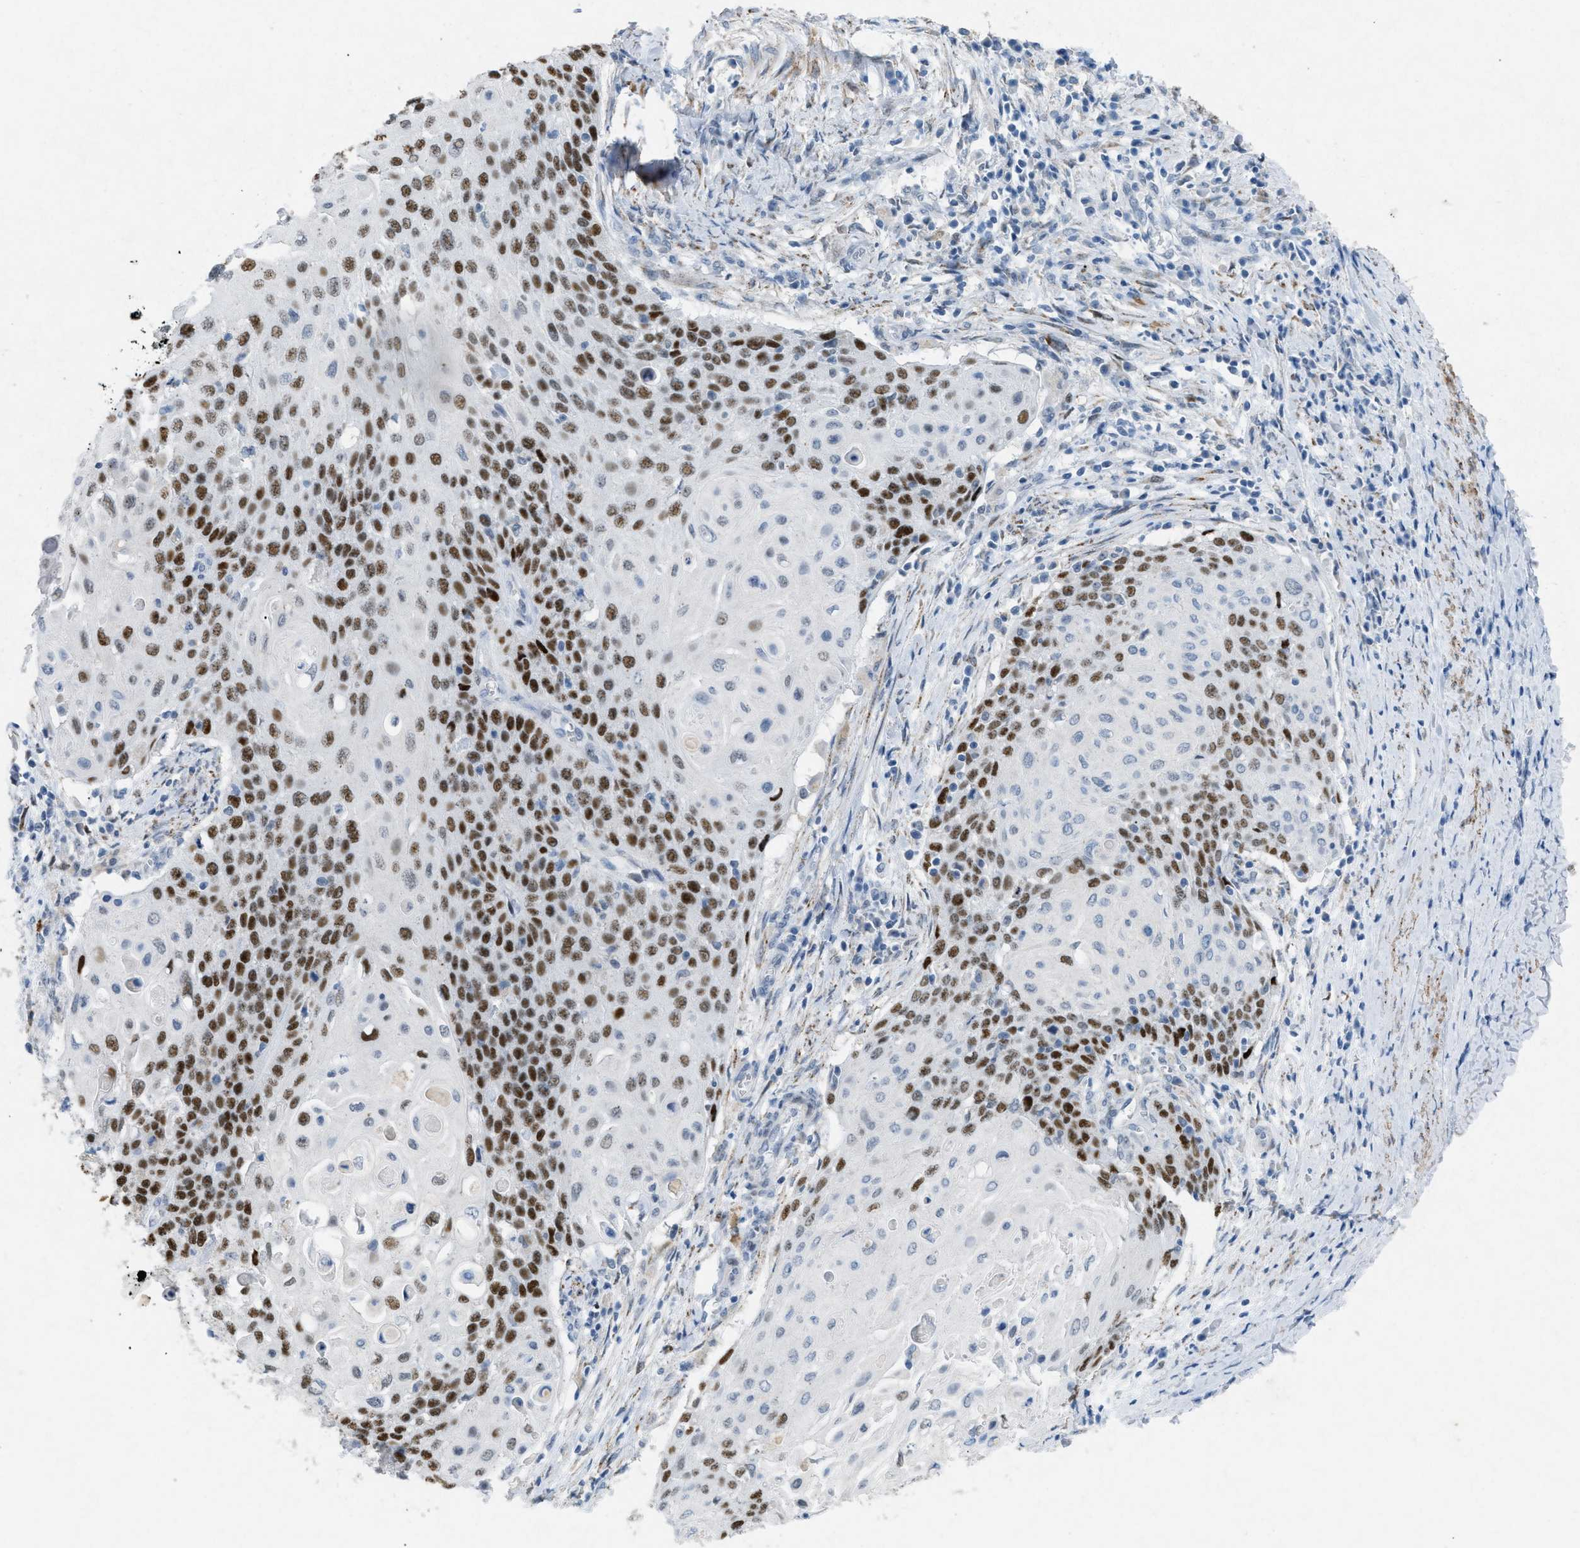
{"staining": {"intensity": "moderate", "quantity": ">75%", "location": "nuclear"}, "tissue": "cervical cancer", "cell_type": "Tumor cells", "image_type": "cancer", "snomed": [{"axis": "morphology", "description": "Squamous cell carcinoma, NOS"}, {"axis": "topography", "description": "Cervix"}], "caption": "IHC histopathology image of neoplastic tissue: cervical squamous cell carcinoma stained using immunohistochemistry (IHC) reveals medium levels of moderate protein expression localized specifically in the nuclear of tumor cells, appearing as a nuclear brown color.", "gene": "TASOR", "patient": {"sex": "female", "age": 39}}